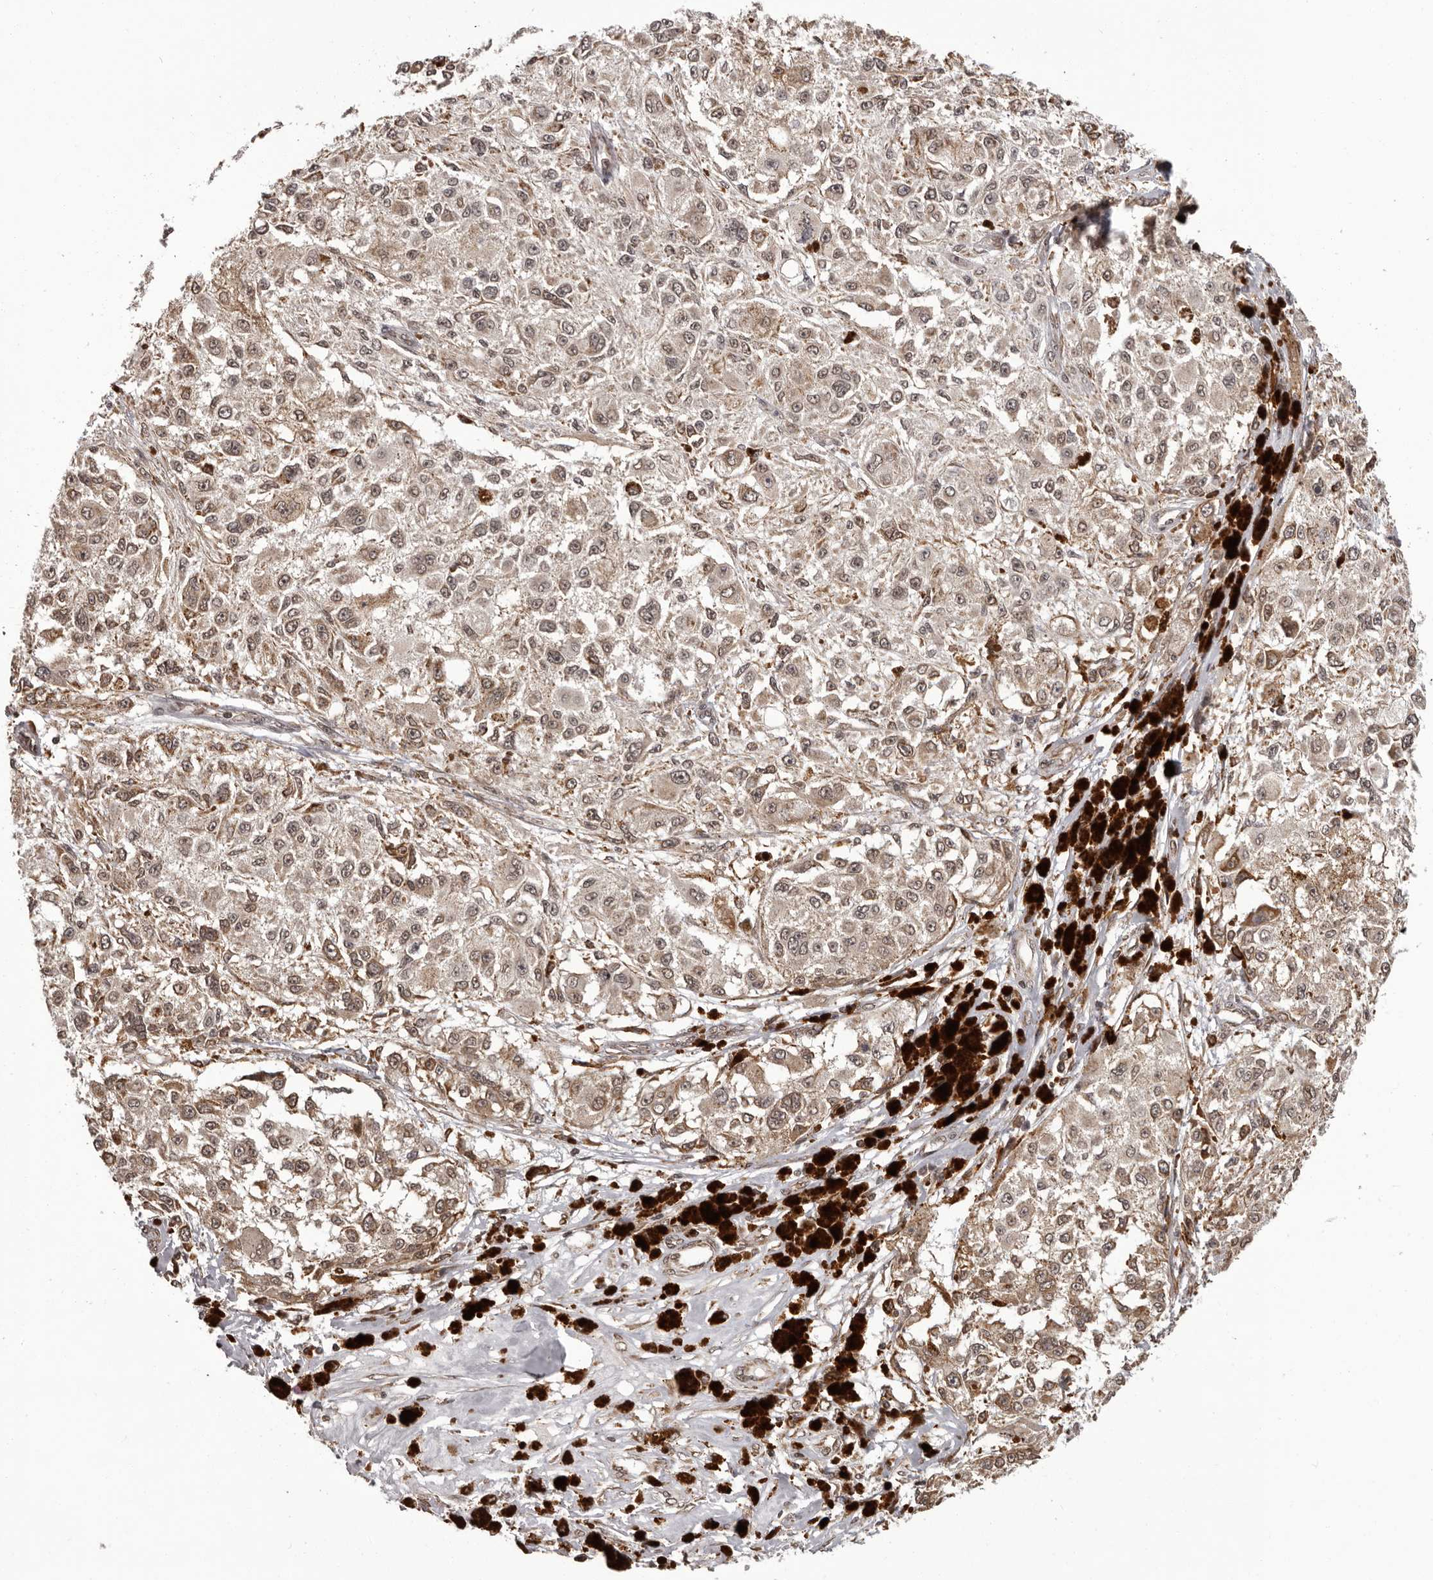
{"staining": {"intensity": "weak", "quantity": ">75%", "location": "cytoplasmic/membranous,nuclear"}, "tissue": "melanoma", "cell_type": "Tumor cells", "image_type": "cancer", "snomed": [{"axis": "morphology", "description": "Necrosis, NOS"}, {"axis": "morphology", "description": "Malignant melanoma, NOS"}, {"axis": "topography", "description": "Skin"}], "caption": "IHC image of neoplastic tissue: malignant melanoma stained using IHC displays low levels of weak protein expression localized specifically in the cytoplasmic/membranous and nuclear of tumor cells, appearing as a cytoplasmic/membranous and nuclear brown color.", "gene": "IL32", "patient": {"sex": "female", "age": 87}}